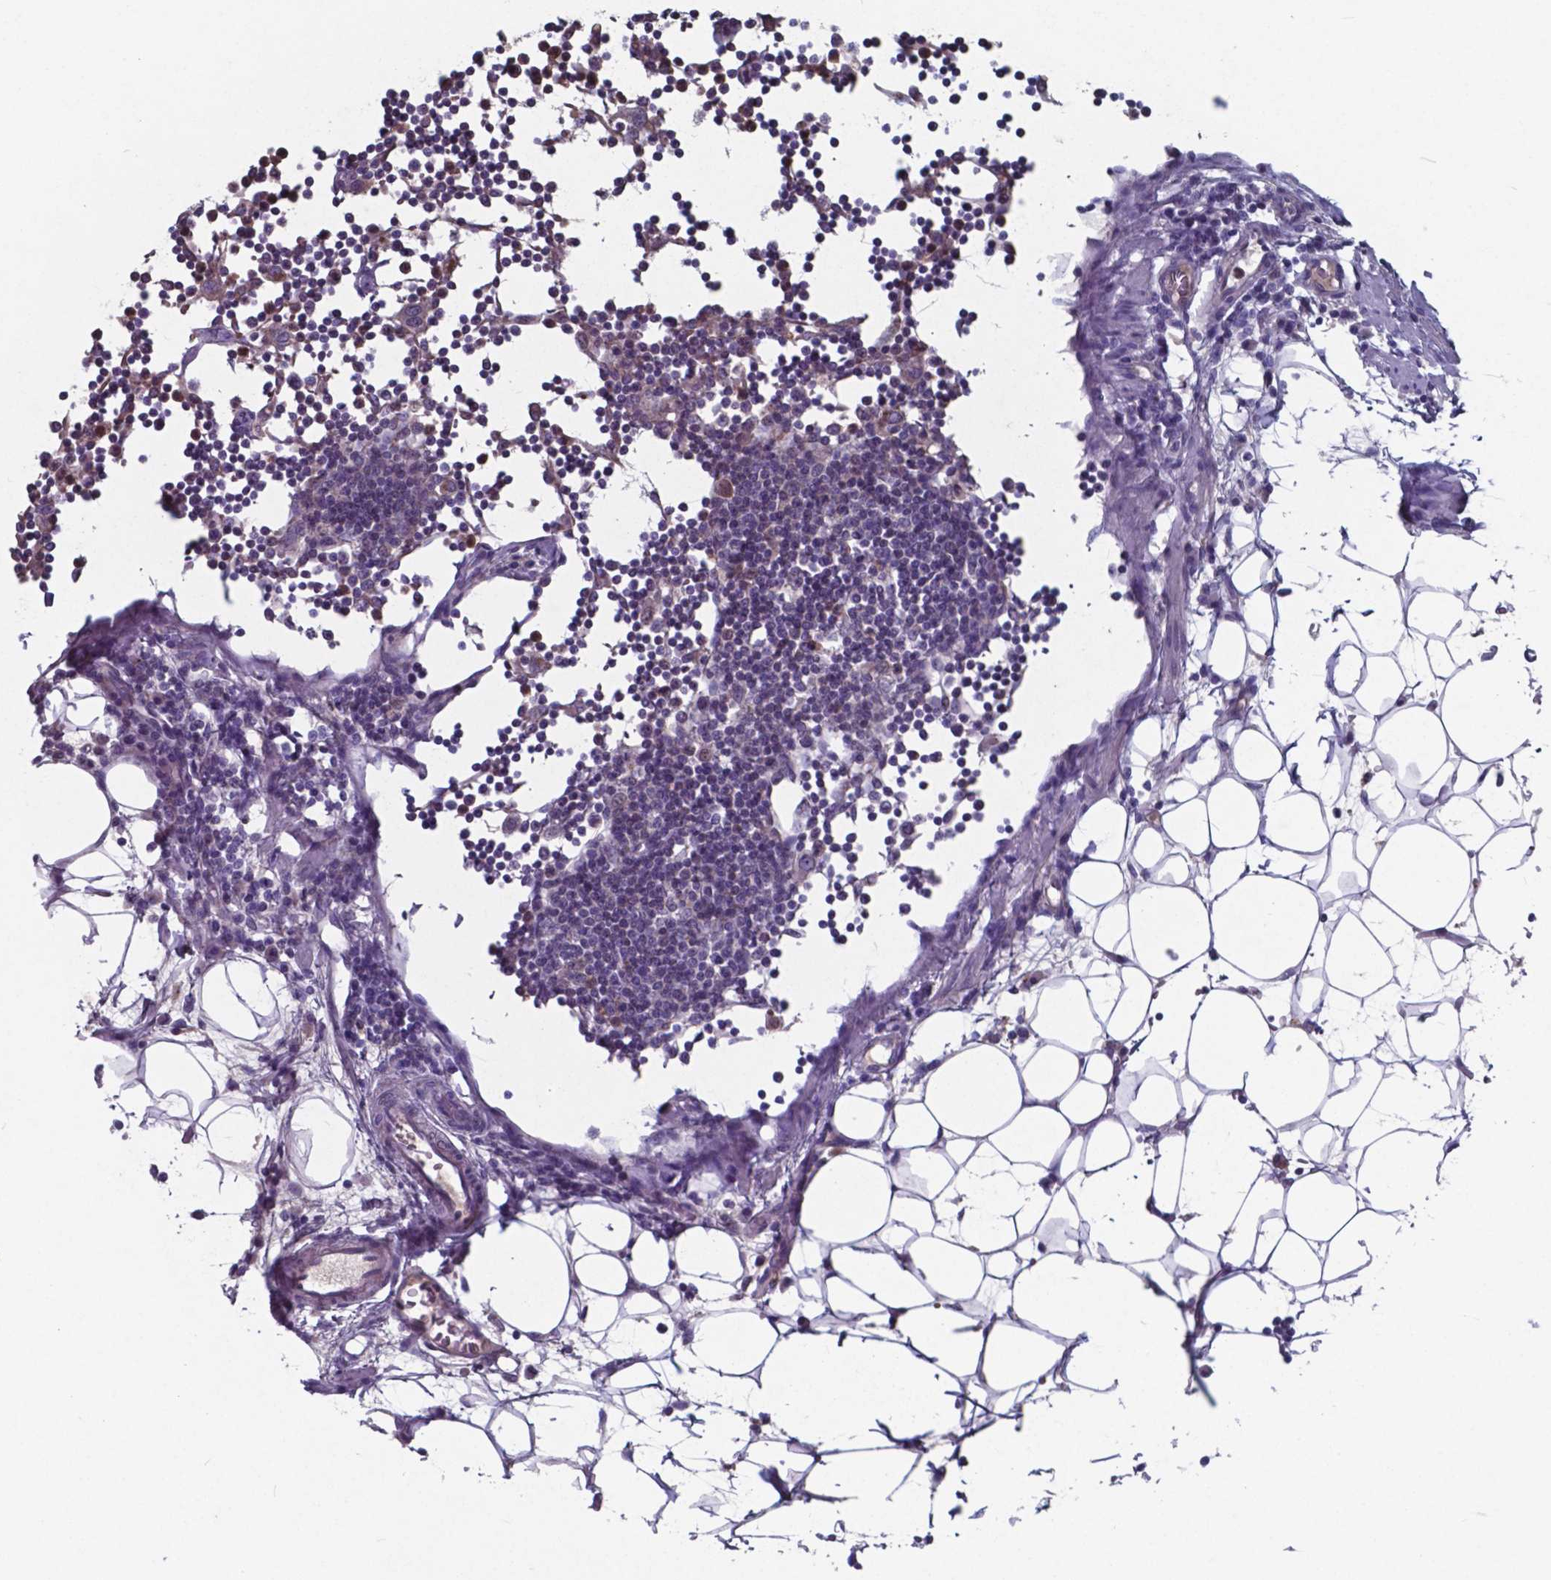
{"staining": {"intensity": "negative", "quantity": "none", "location": "none"}, "tissue": "lymph node", "cell_type": "Germinal center cells", "image_type": "normal", "snomed": [{"axis": "morphology", "description": "Normal tissue, NOS"}, {"axis": "topography", "description": "Lymph node"}], "caption": "A high-resolution histopathology image shows IHC staining of benign lymph node, which demonstrates no significant expression in germinal center cells. (Immunohistochemistry (ihc), brightfield microscopy, high magnification).", "gene": "TTR", "patient": {"sex": "female", "age": 72}}